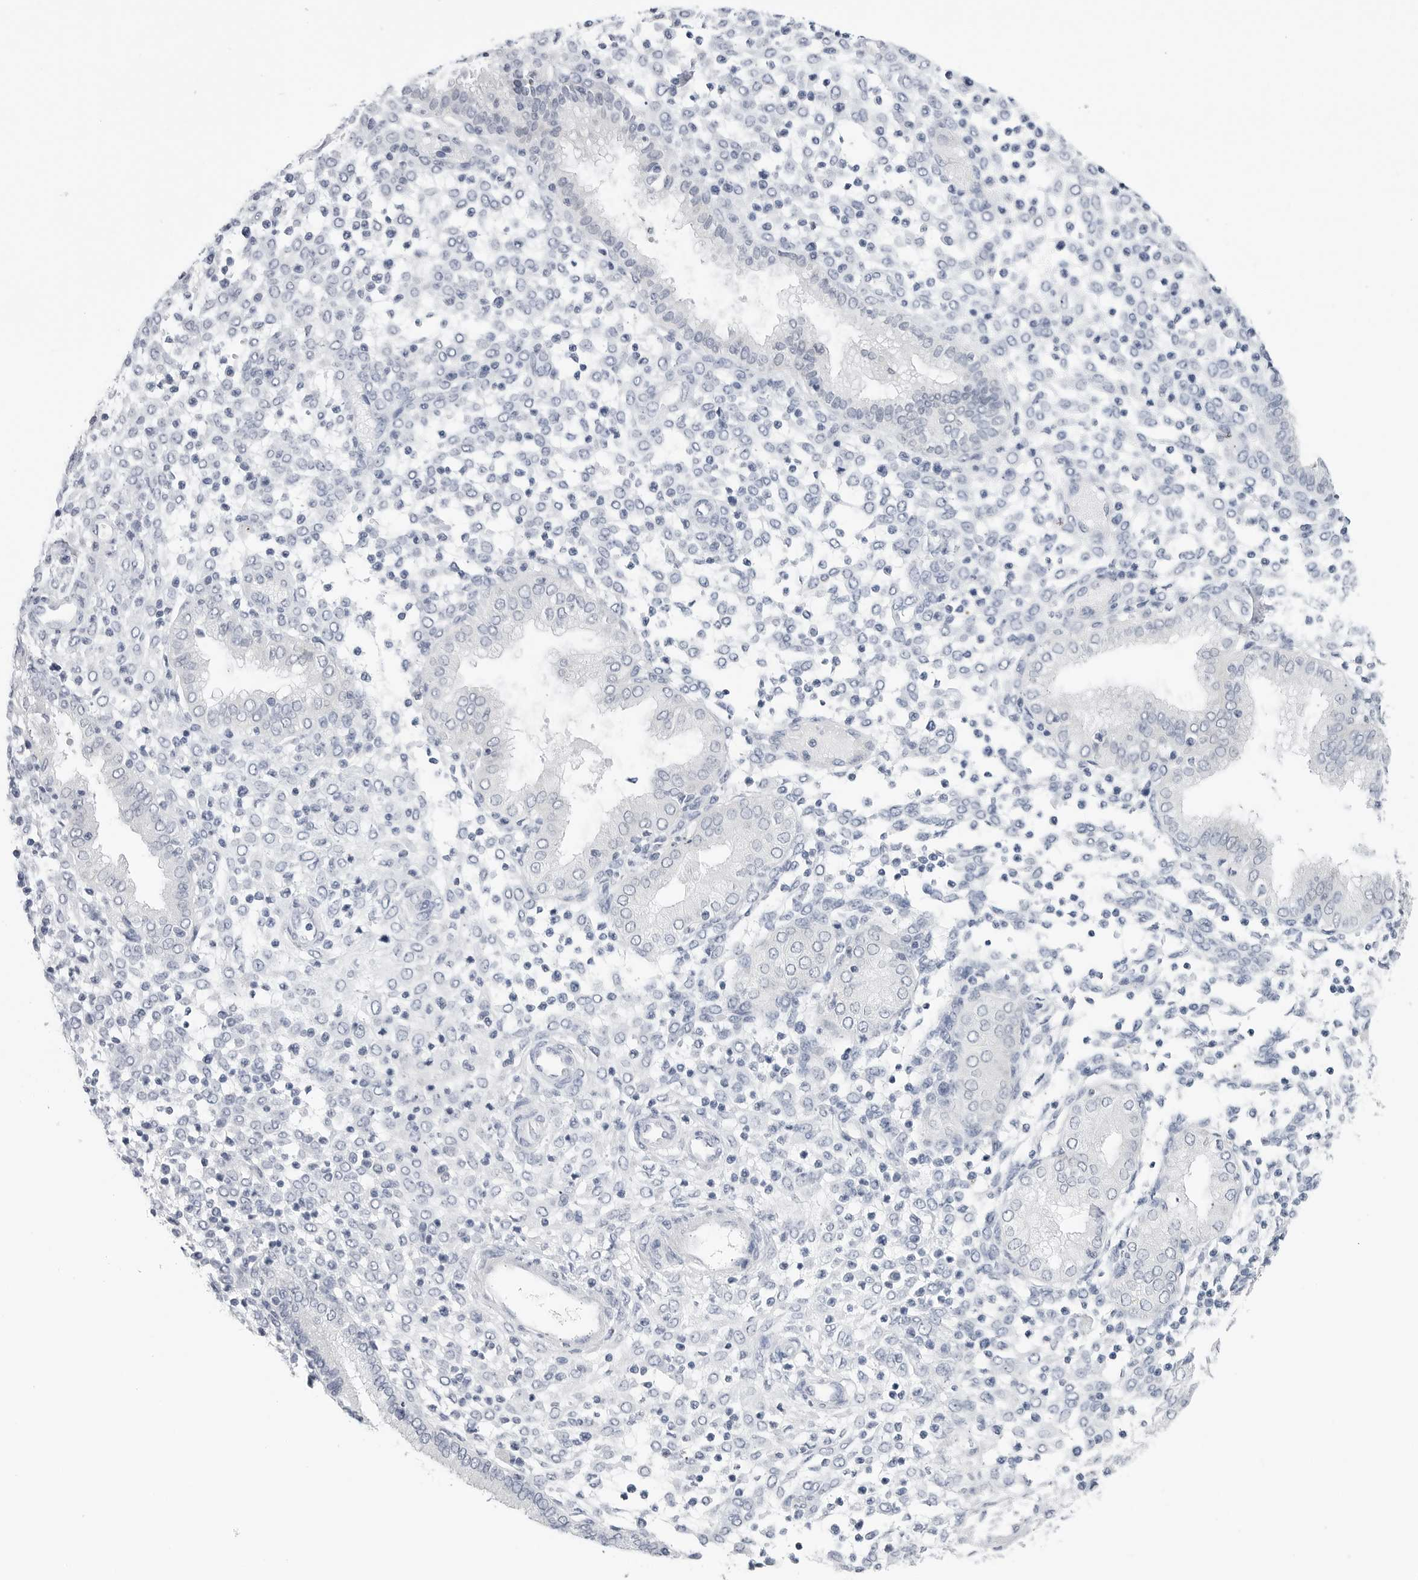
{"staining": {"intensity": "negative", "quantity": "none", "location": "none"}, "tissue": "endometrium", "cell_type": "Cells in endometrial stroma", "image_type": "normal", "snomed": [{"axis": "morphology", "description": "Normal tissue, NOS"}, {"axis": "topography", "description": "Endometrium"}], "caption": "The histopathology image displays no significant expression in cells in endometrial stroma of endometrium. (Stains: DAB IHC with hematoxylin counter stain, Microscopy: brightfield microscopy at high magnification).", "gene": "SLC19A1", "patient": {"sex": "female", "age": 53}}